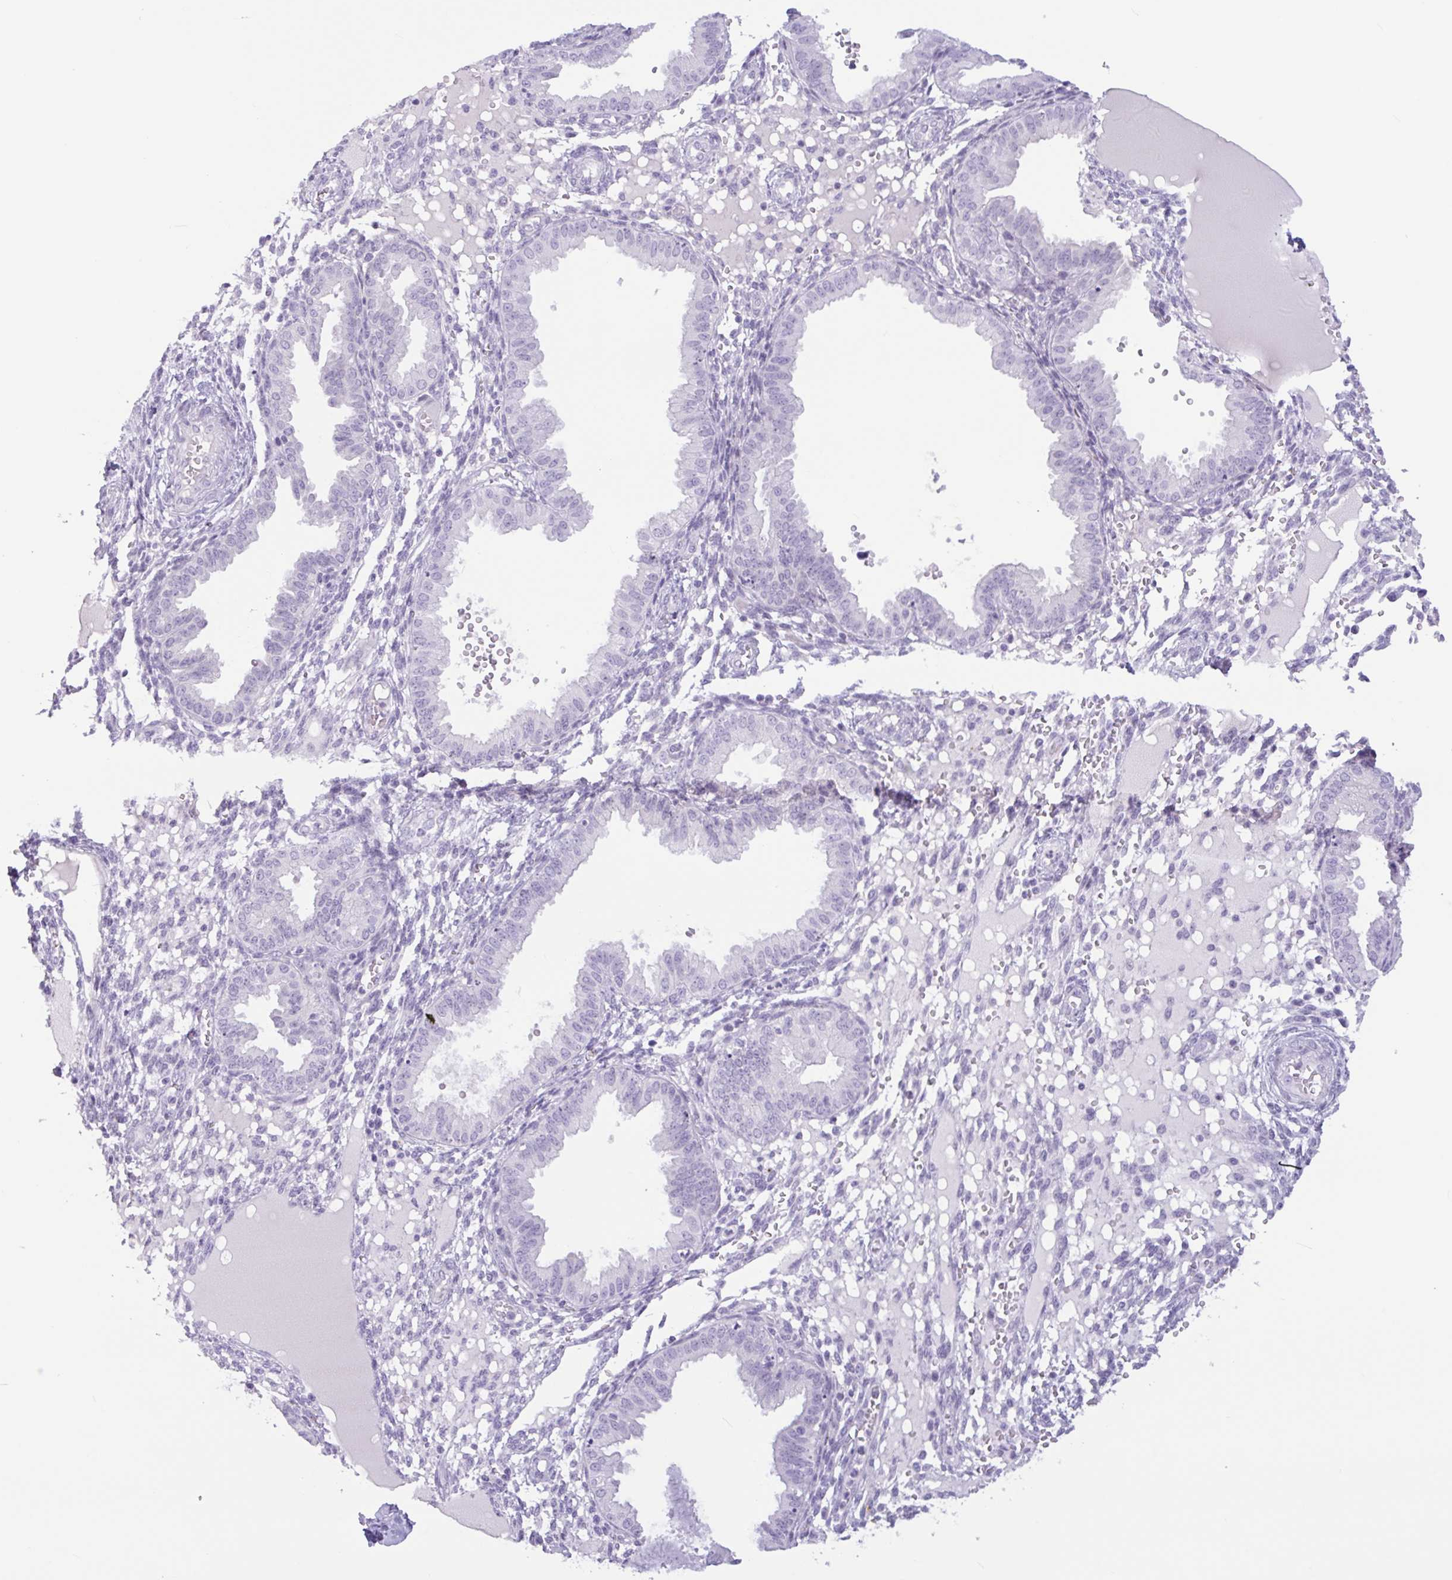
{"staining": {"intensity": "negative", "quantity": "none", "location": "none"}, "tissue": "endometrium", "cell_type": "Cells in endometrial stroma", "image_type": "normal", "snomed": [{"axis": "morphology", "description": "Normal tissue, NOS"}, {"axis": "topography", "description": "Endometrium"}], "caption": "There is no significant expression in cells in endometrial stroma of endometrium. (DAB IHC visualized using brightfield microscopy, high magnification).", "gene": "CTSE", "patient": {"sex": "female", "age": 33}}